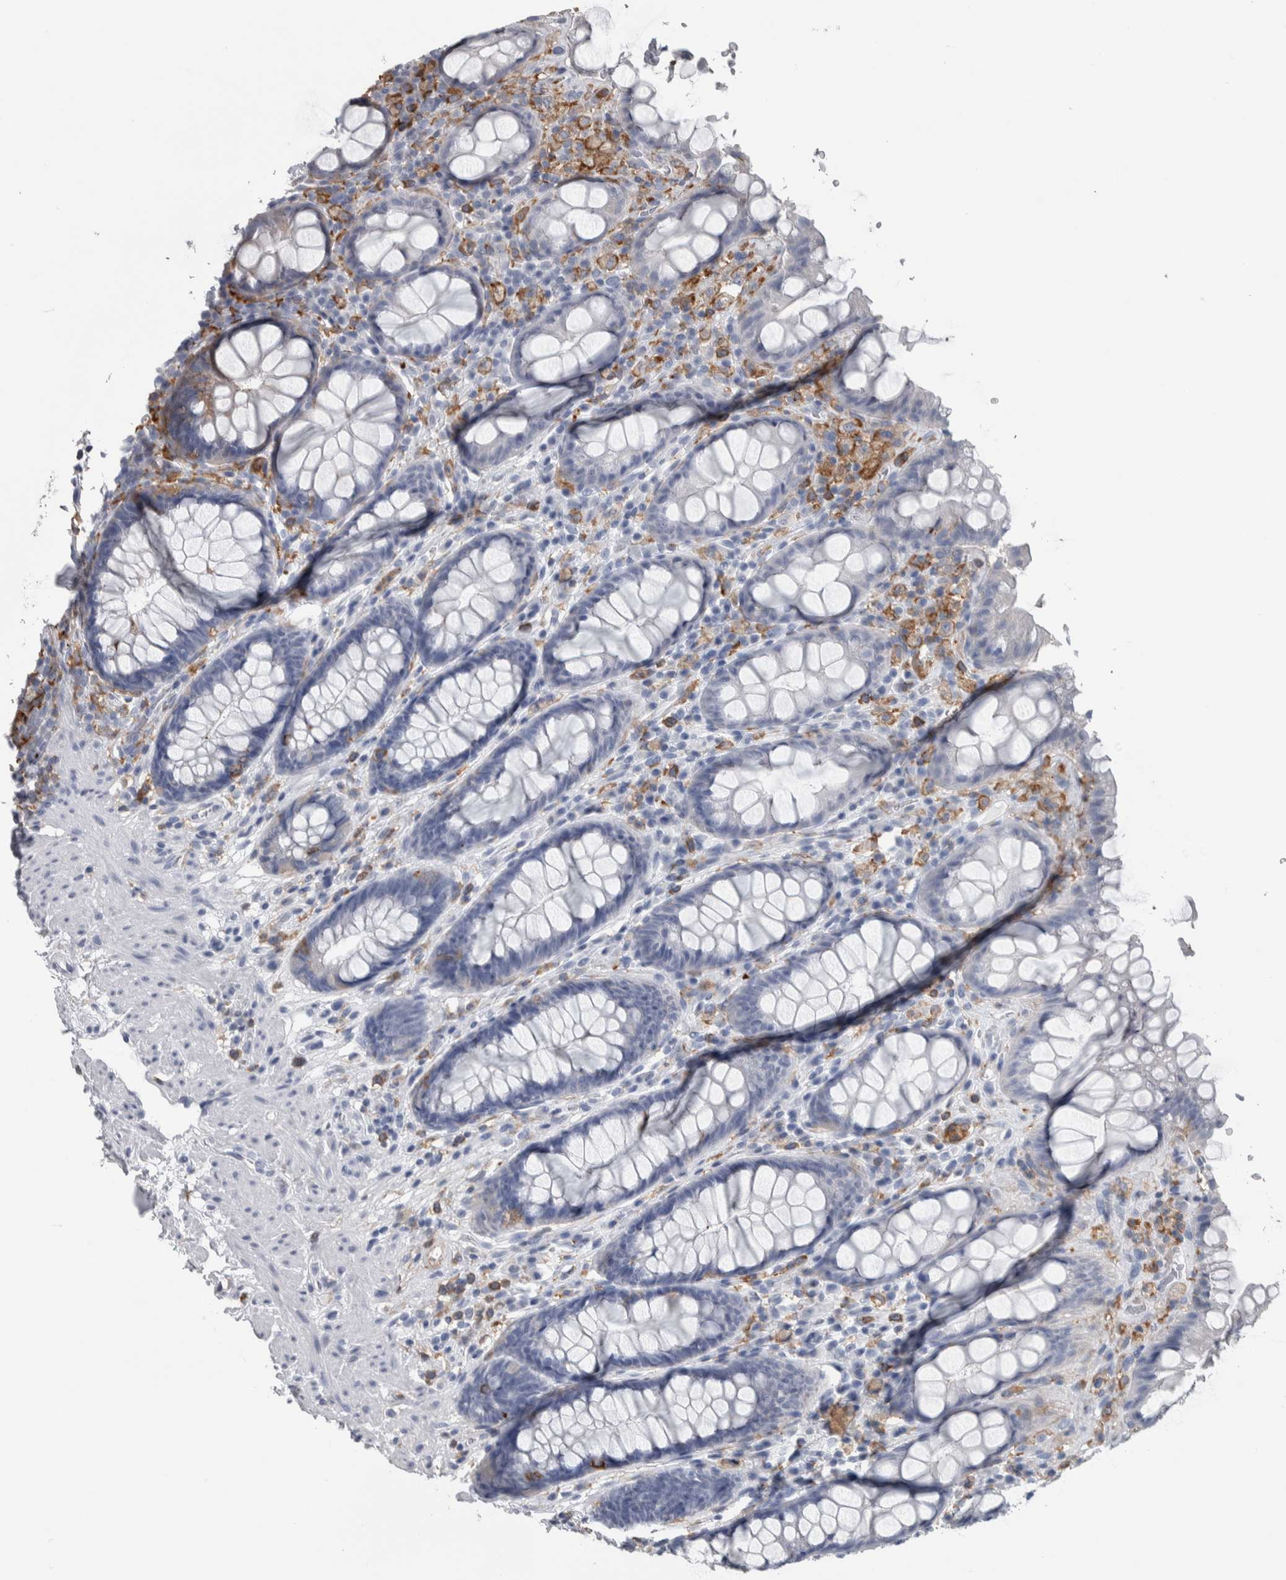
{"staining": {"intensity": "negative", "quantity": "none", "location": "none"}, "tissue": "rectum", "cell_type": "Glandular cells", "image_type": "normal", "snomed": [{"axis": "morphology", "description": "Normal tissue, NOS"}, {"axis": "topography", "description": "Rectum"}], "caption": "DAB immunohistochemical staining of benign human rectum demonstrates no significant positivity in glandular cells.", "gene": "SKAP2", "patient": {"sex": "male", "age": 64}}